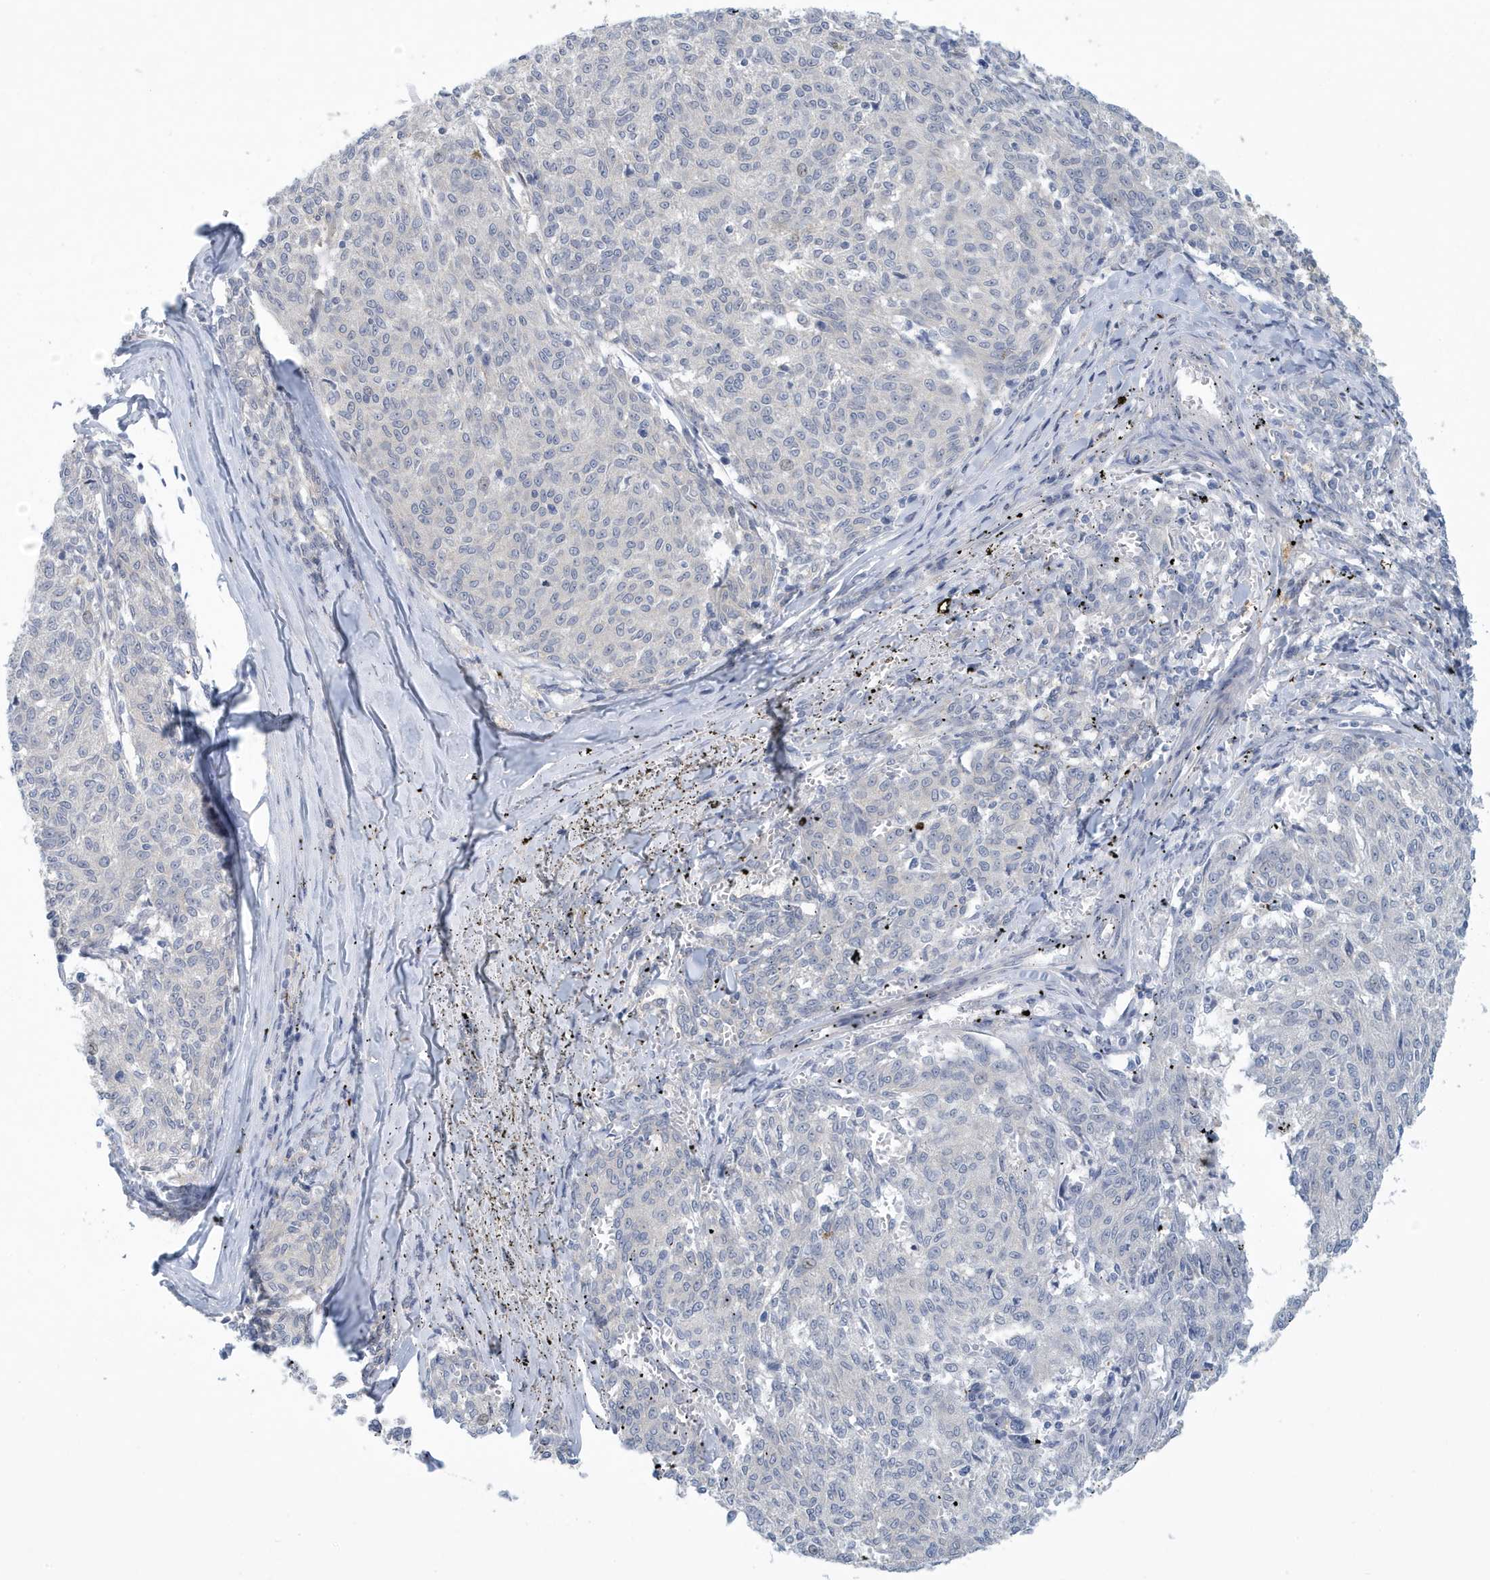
{"staining": {"intensity": "negative", "quantity": "none", "location": "none"}, "tissue": "melanoma", "cell_type": "Tumor cells", "image_type": "cancer", "snomed": [{"axis": "morphology", "description": "Malignant melanoma, NOS"}, {"axis": "topography", "description": "Skin"}], "caption": "Tumor cells show no significant positivity in melanoma. (Brightfield microscopy of DAB (3,3'-diaminobenzidine) immunohistochemistry at high magnification).", "gene": "VTA1", "patient": {"sex": "female", "age": 72}}